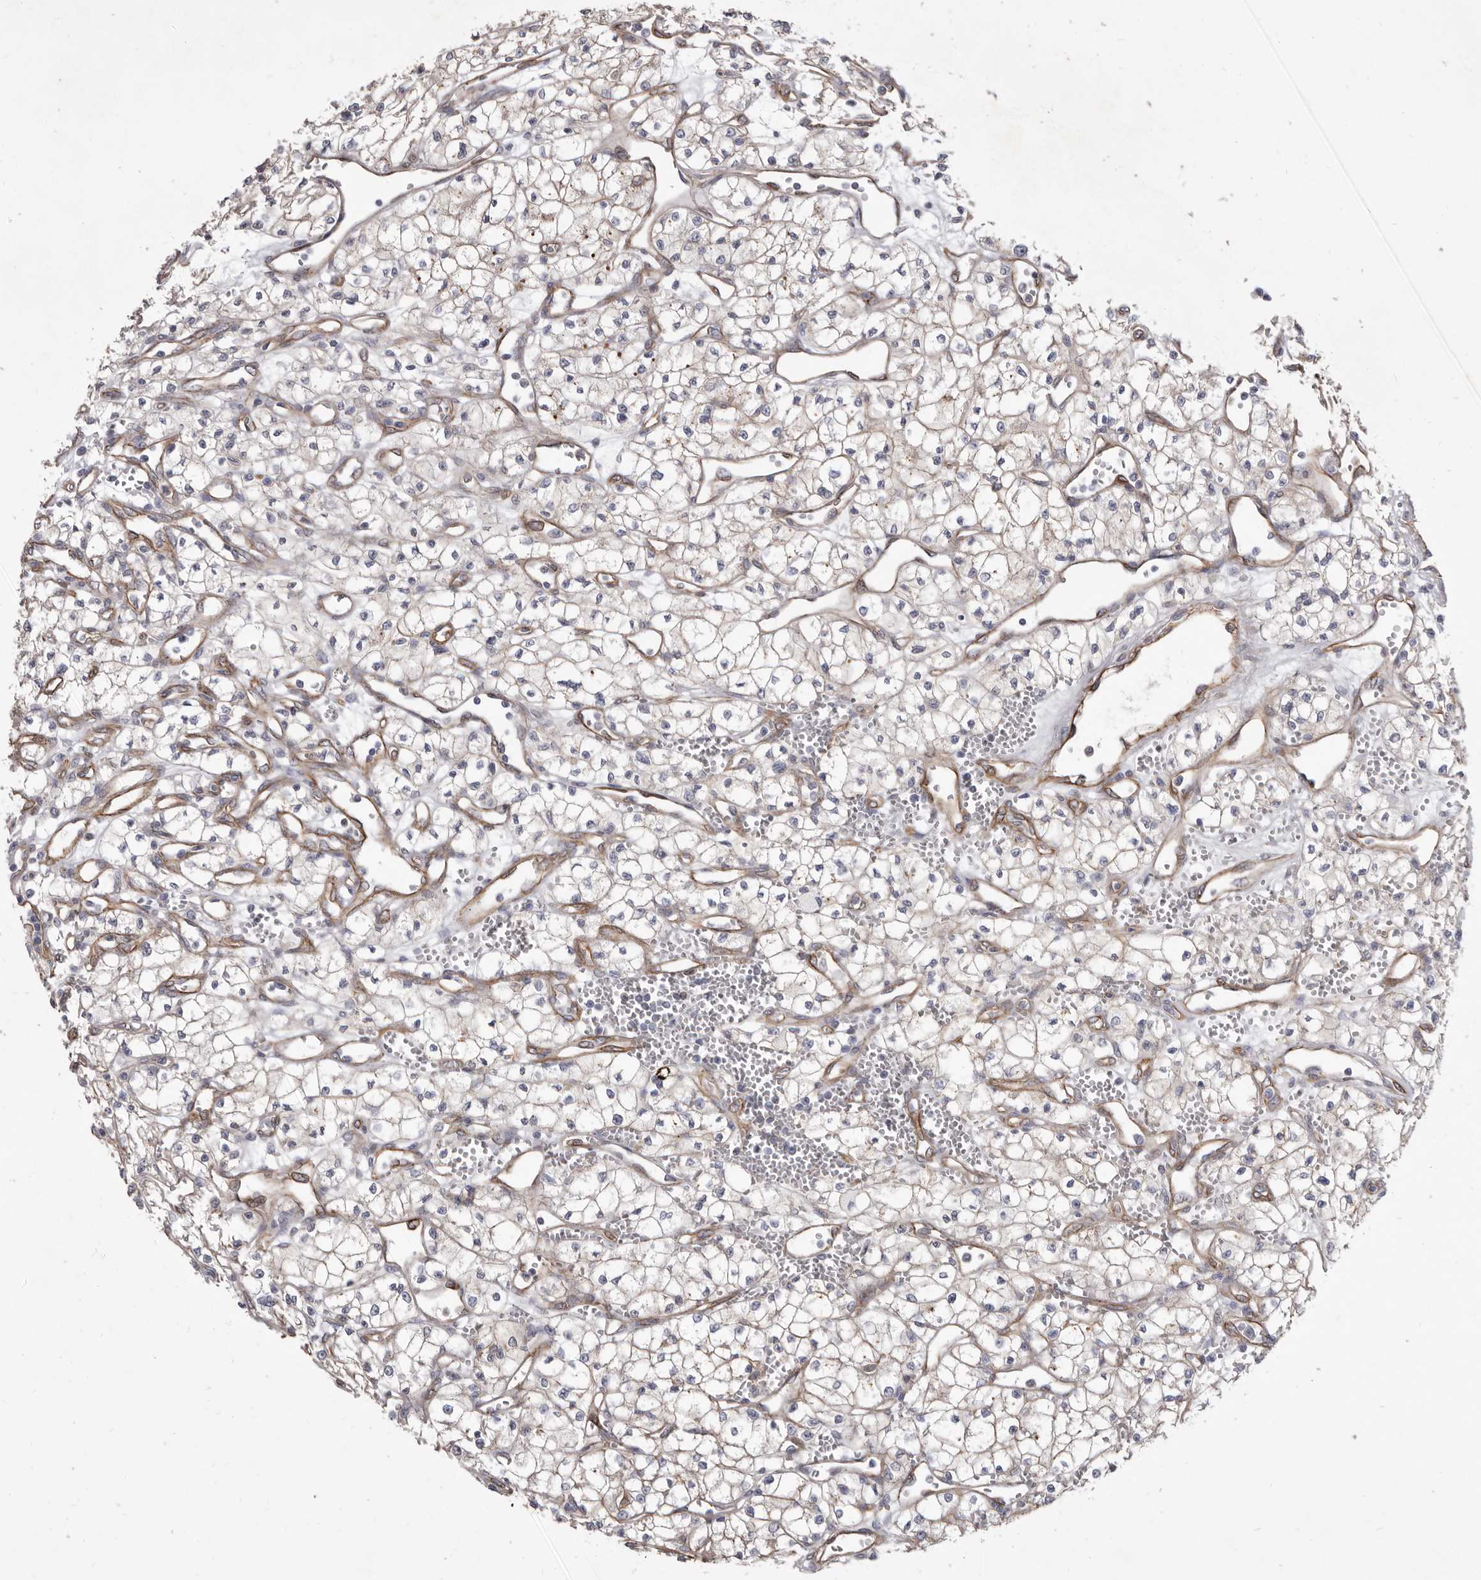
{"staining": {"intensity": "negative", "quantity": "none", "location": "none"}, "tissue": "renal cancer", "cell_type": "Tumor cells", "image_type": "cancer", "snomed": [{"axis": "morphology", "description": "Adenocarcinoma, NOS"}, {"axis": "topography", "description": "Kidney"}], "caption": "A photomicrograph of human renal cancer (adenocarcinoma) is negative for staining in tumor cells. (Brightfield microscopy of DAB (3,3'-diaminobenzidine) immunohistochemistry (IHC) at high magnification).", "gene": "P2RX6", "patient": {"sex": "male", "age": 59}}